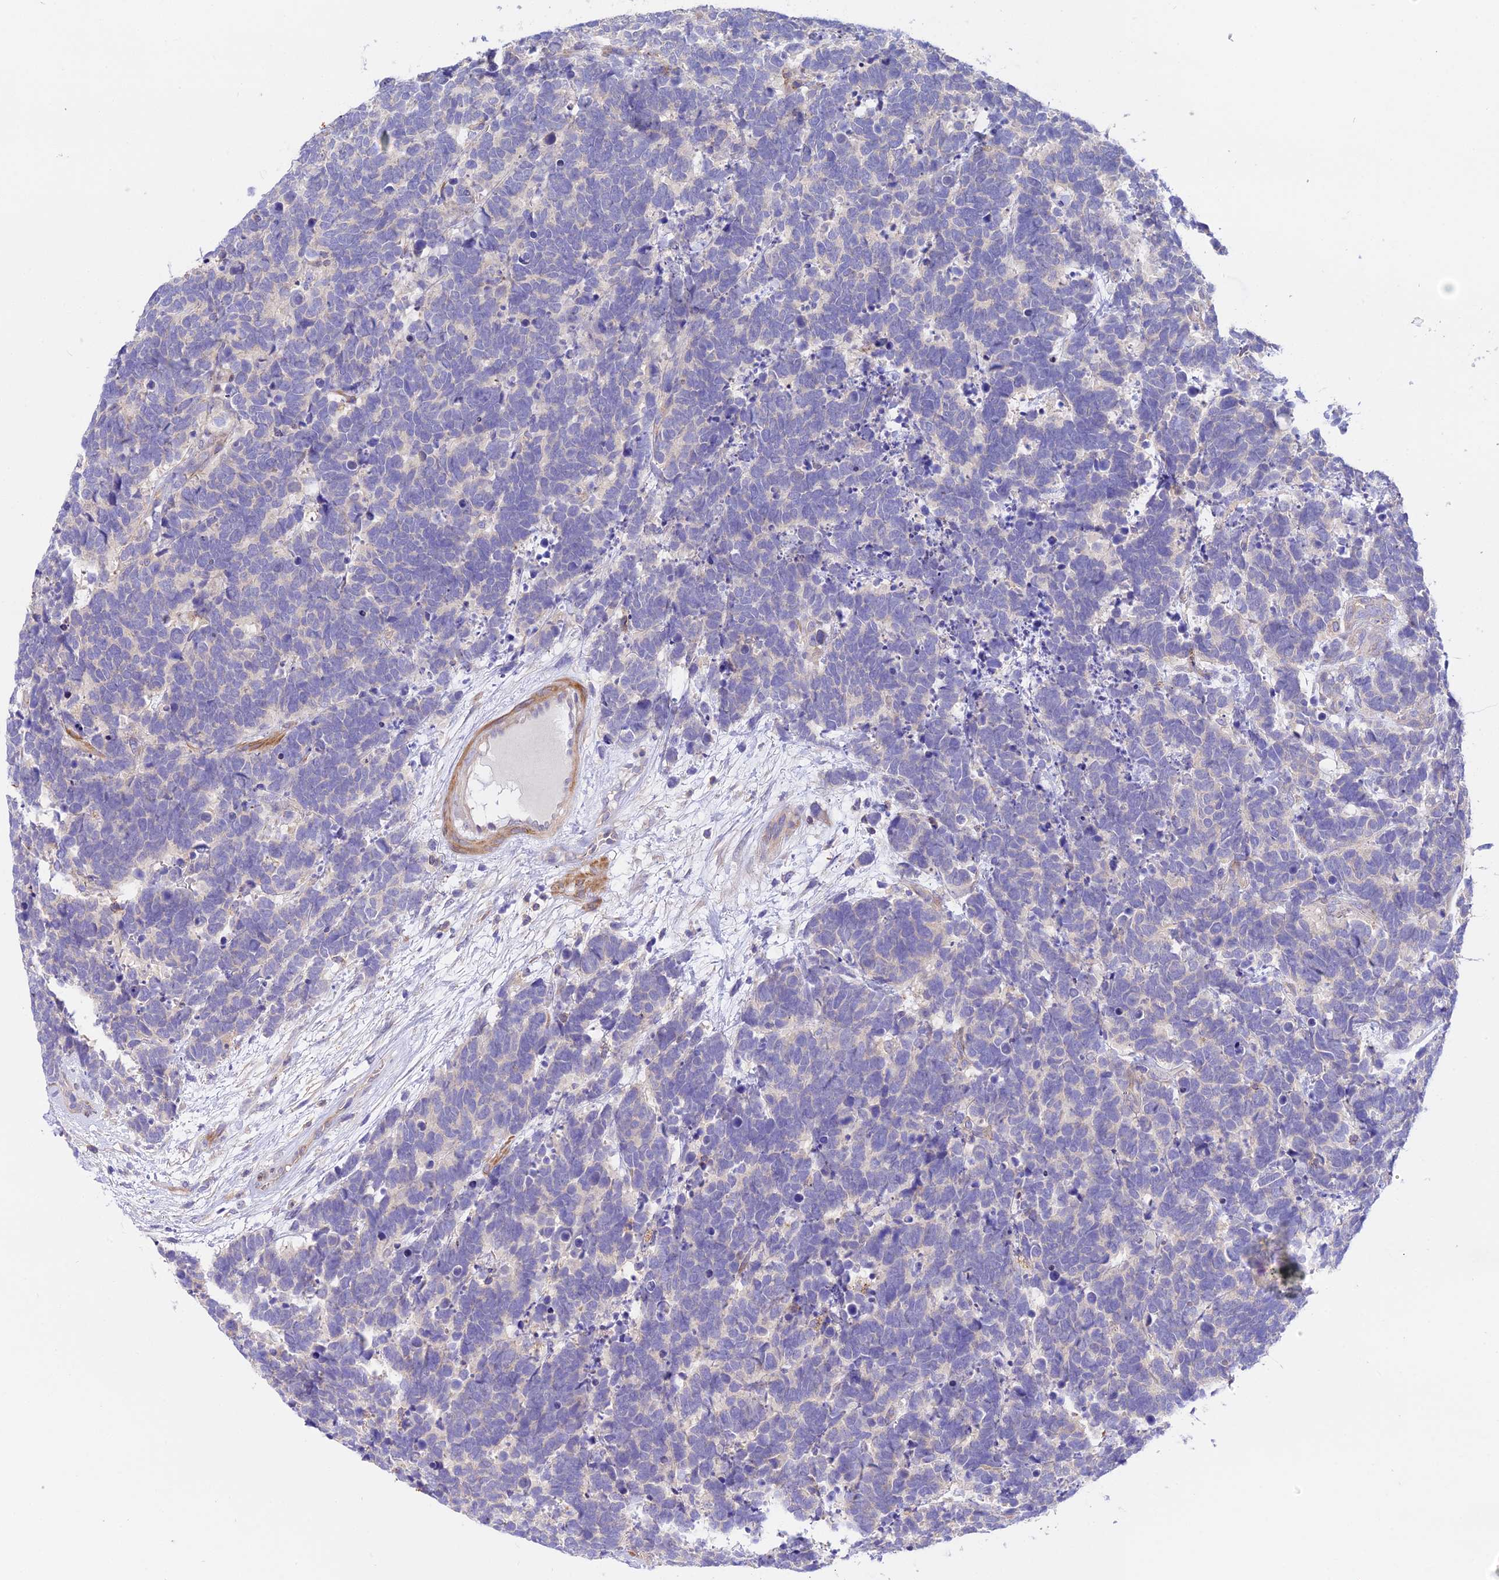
{"staining": {"intensity": "negative", "quantity": "none", "location": "none"}, "tissue": "carcinoid", "cell_type": "Tumor cells", "image_type": "cancer", "snomed": [{"axis": "morphology", "description": "Carcinoma, NOS"}, {"axis": "morphology", "description": "Carcinoid, malignant, NOS"}, {"axis": "topography", "description": "Urinary bladder"}], "caption": "The photomicrograph demonstrates no staining of tumor cells in carcinoid. (Brightfield microscopy of DAB (3,3'-diaminobenzidine) immunohistochemistry (IHC) at high magnification).", "gene": "TRIM43B", "patient": {"sex": "male", "age": 57}}